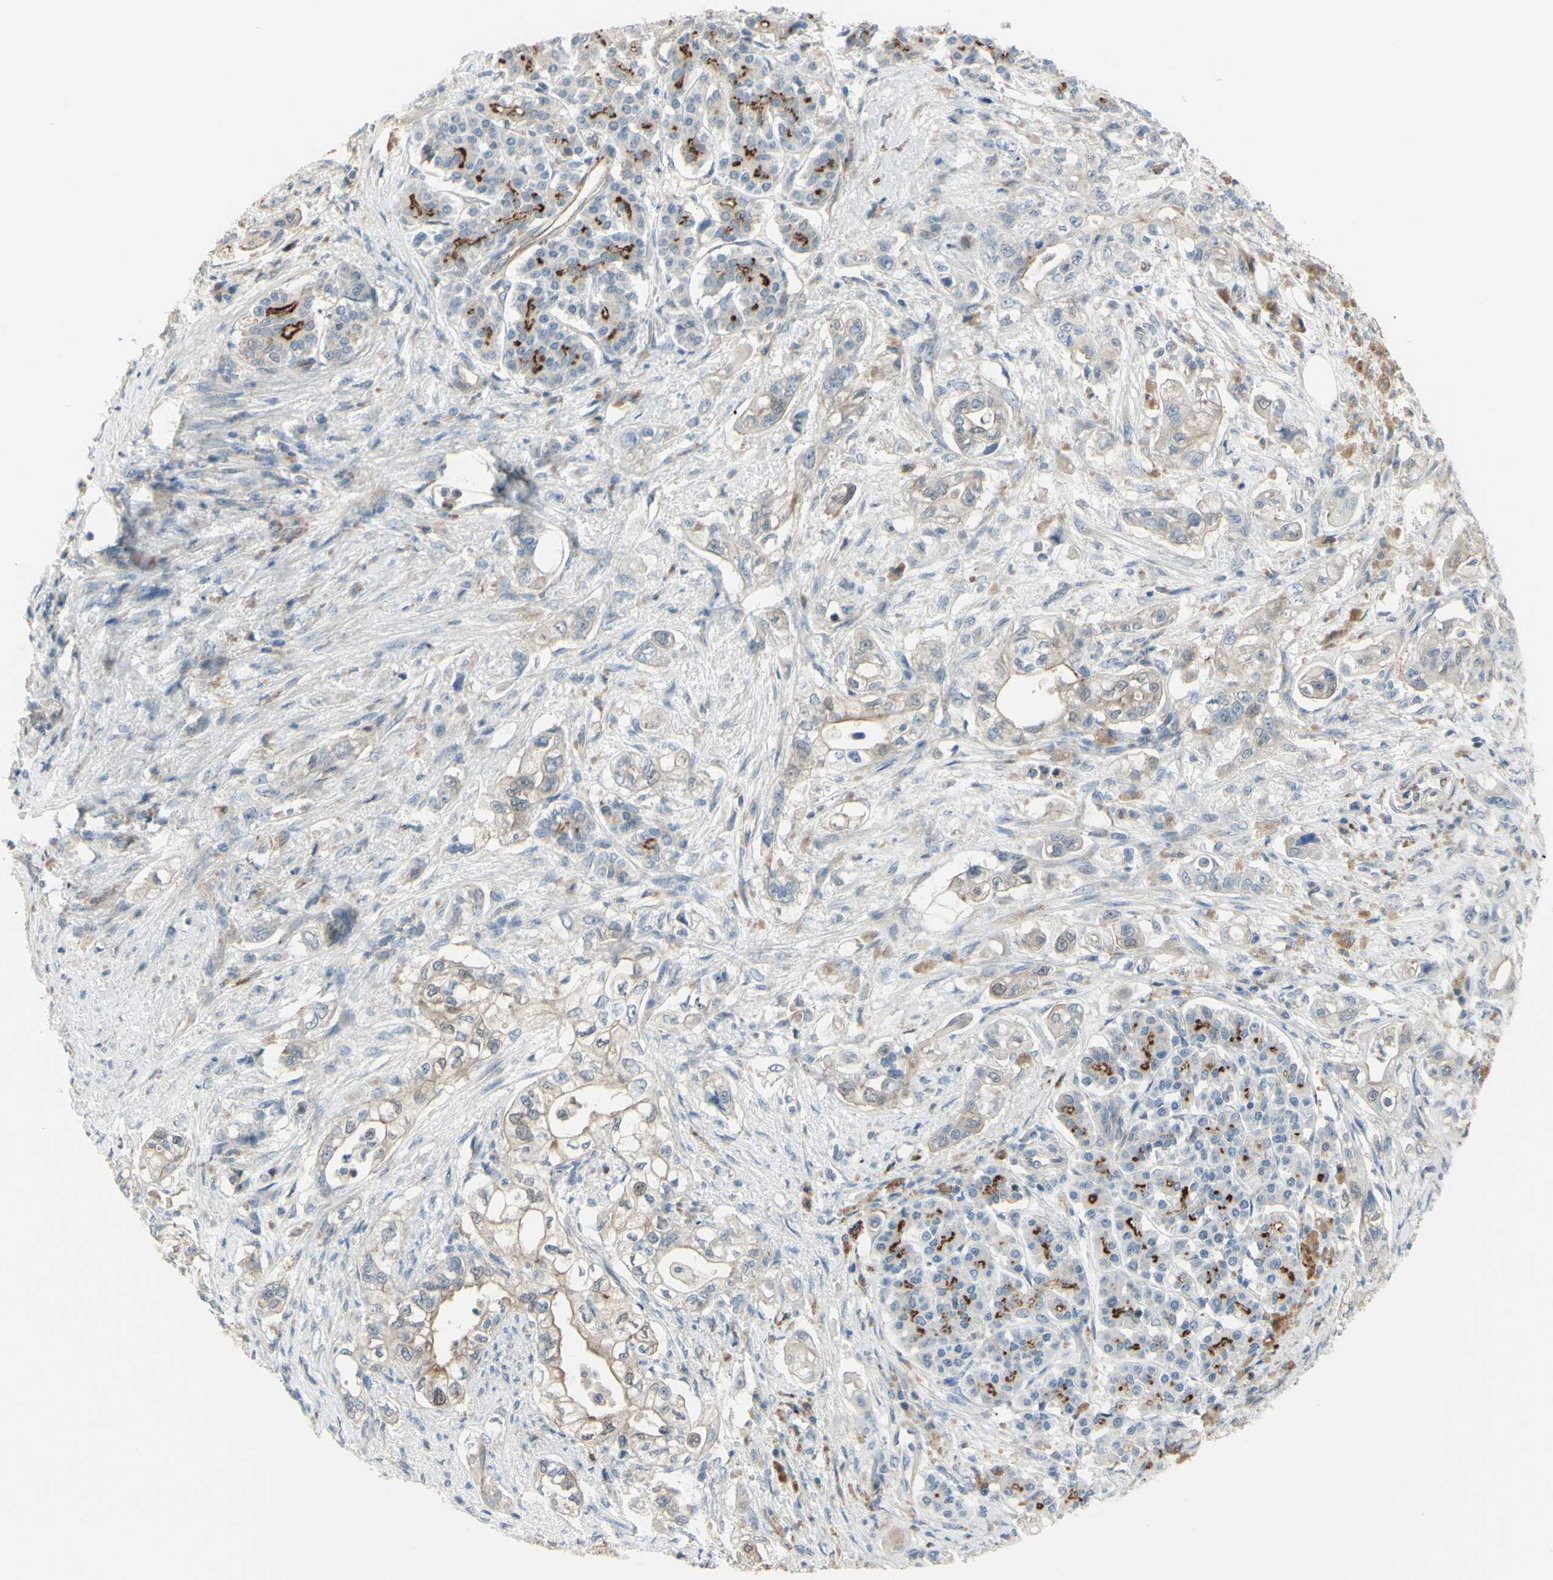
{"staining": {"intensity": "moderate", "quantity": "<25%", "location": "cytoplasmic/membranous"}, "tissue": "pancreatic cancer", "cell_type": "Tumor cells", "image_type": "cancer", "snomed": [{"axis": "morphology", "description": "Normal tissue, NOS"}, {"axis": "topography", "description": "Pancreas"}], "caption": "Pancreatic cancer was stained to show a protein in brown. There is low levels of moderate cytoplasmic/membranous expression in about <25% of tumor cells.", "gene": "LMTK2", "patient": {"sex": "male", "age": 42}}